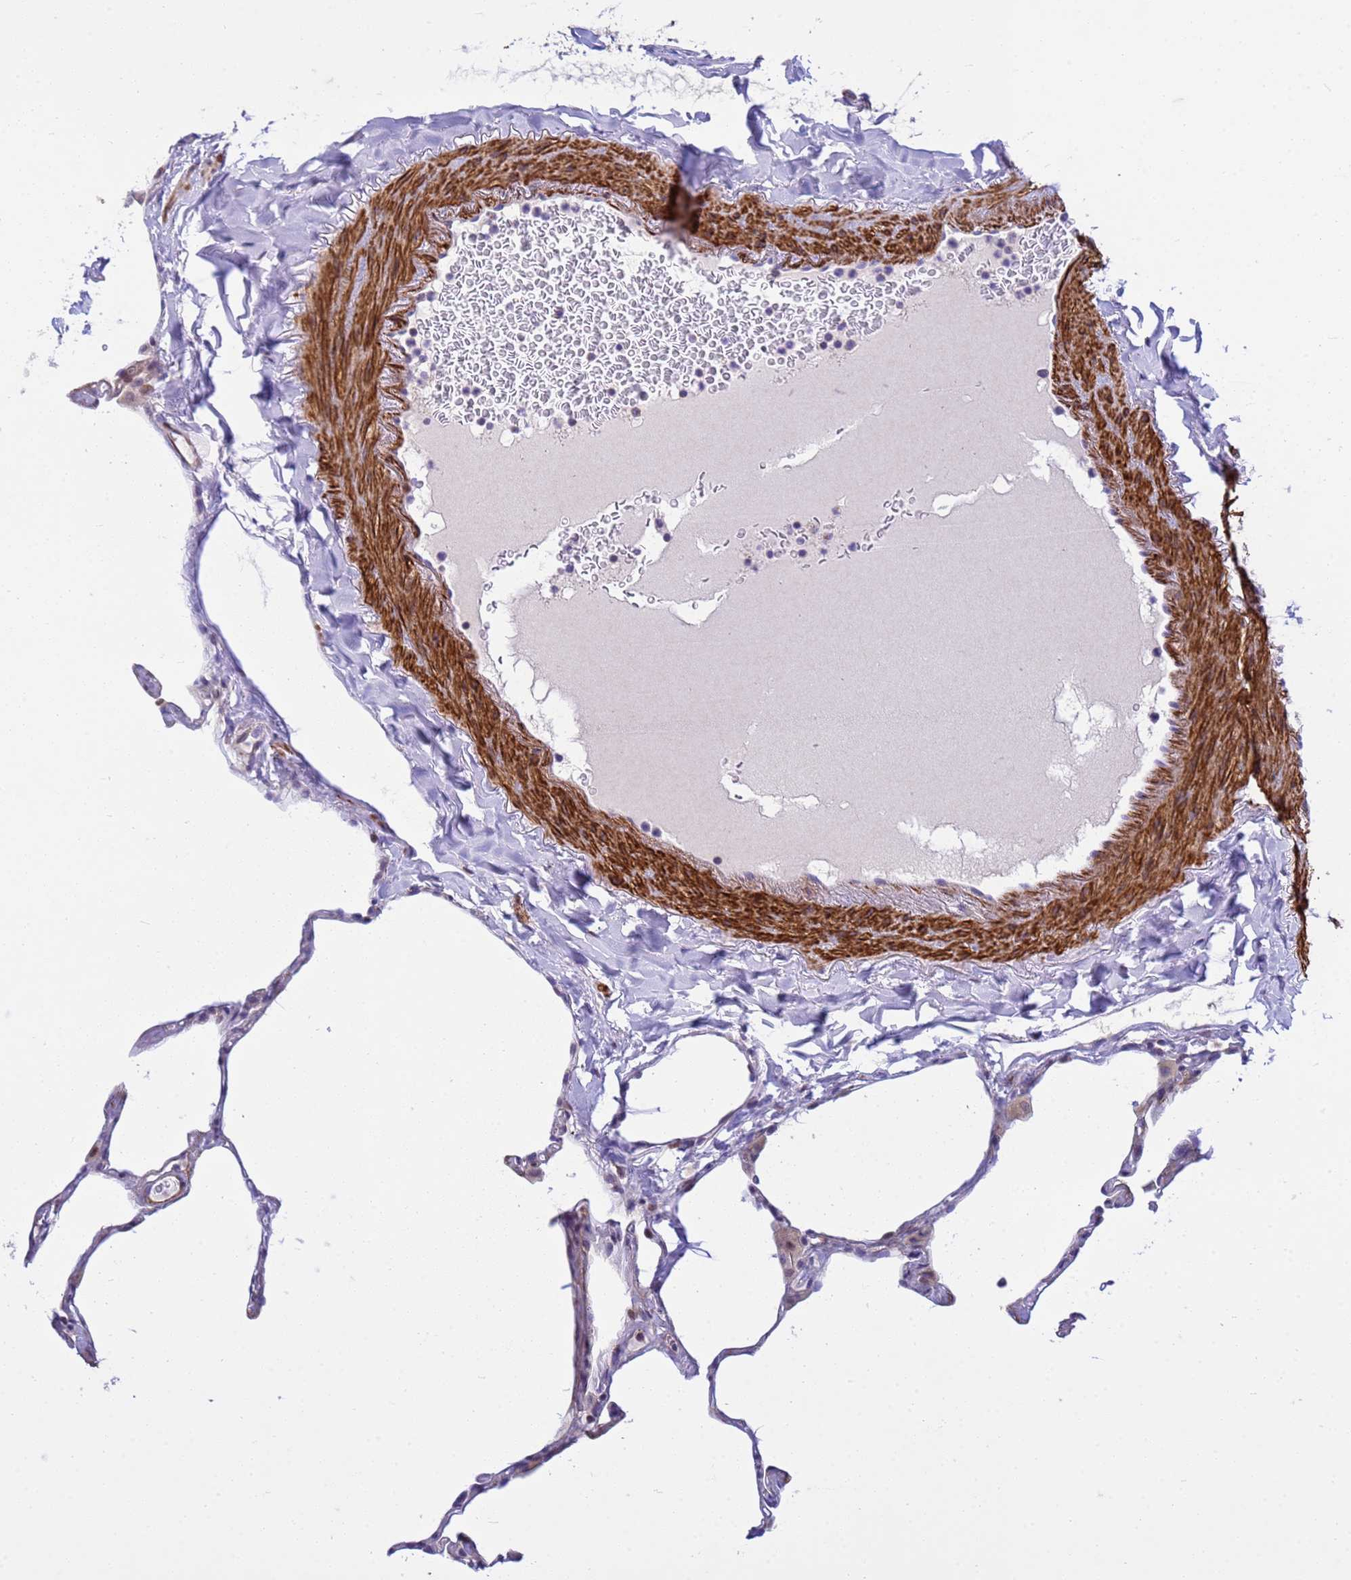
{"staining": {"intensity": "negative", "quantity": "none", "location": "none"}, "tissue": "lung", "cell_type": "Alveolar cells", "image_type": "normal", "snomed": [{"axis": "morphology", "description": "Normal tissue, NOS"}, {"axis": "topography", "description": "Lung"}], "caption": "A histopathology image of human lung is negative for staining in alveolar cells. (DAB immunohistochemistry (IHC) visualized using brightfield microscopy, high magnification).", "gene": "P2RX7", "patient": {"sex": "male", "age": 65}}